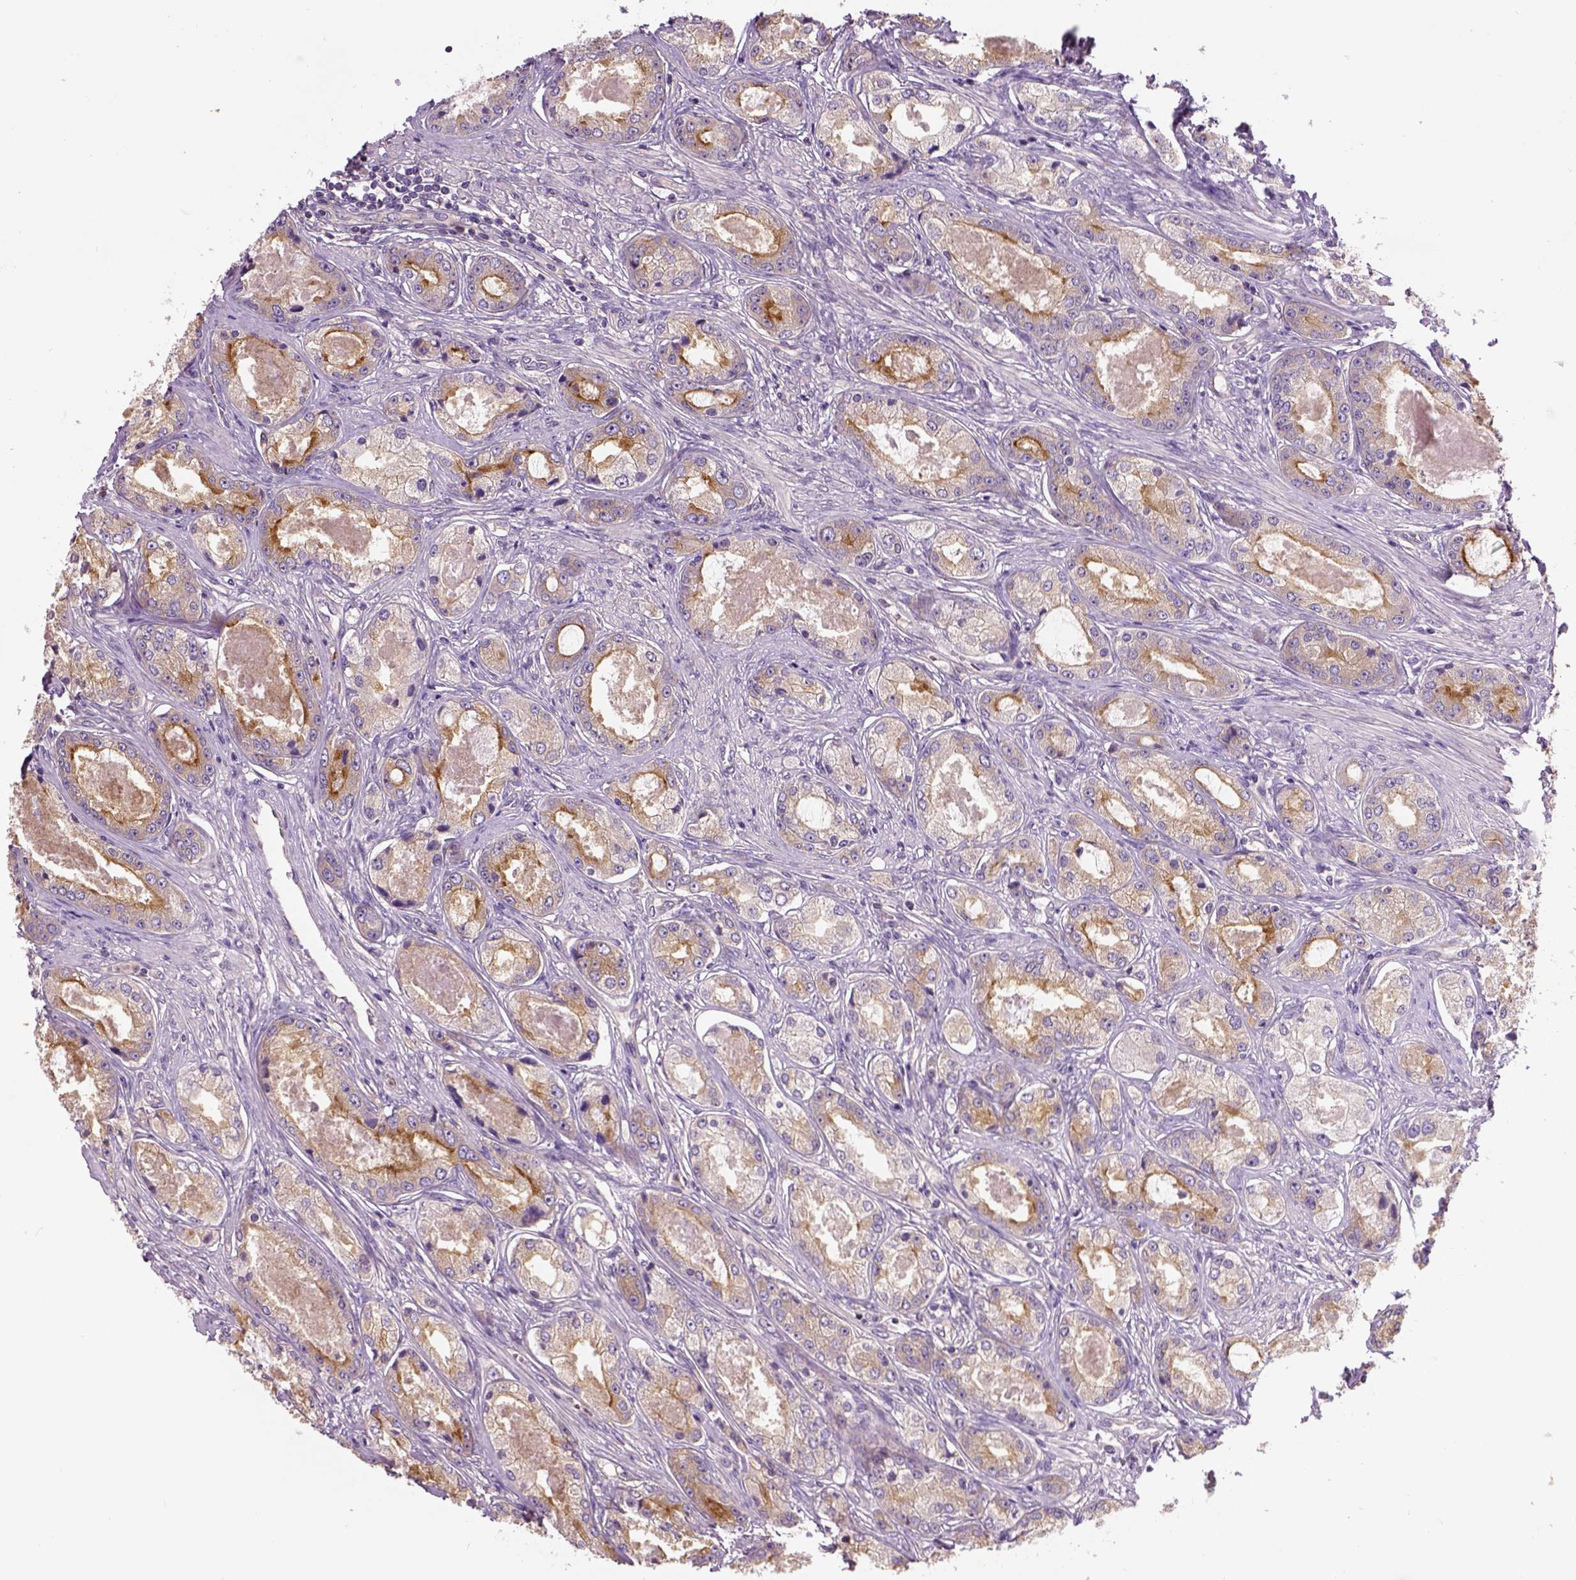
{"staining": {"intensity": "moderate", "quantity": "<25%", "location": "cytoplasmic/membranous"}, "tissue": "prostate cancer", "cell_type": "Tumor cells", "image_type": "cancer", "snomed": [{"axis": "morphology", "description": "Adenocarcinoma, Low grade"}, {"axis": "topography", "description": "Prostate"}], "caption": "Prostate cancer stained for a protein (brown) exhibits moderate cytoplasmic/membranous positive staining in about <25% of tumor cells.", "gene": "CRACR2A", "patient": {"sex": "male", "age": 68}}